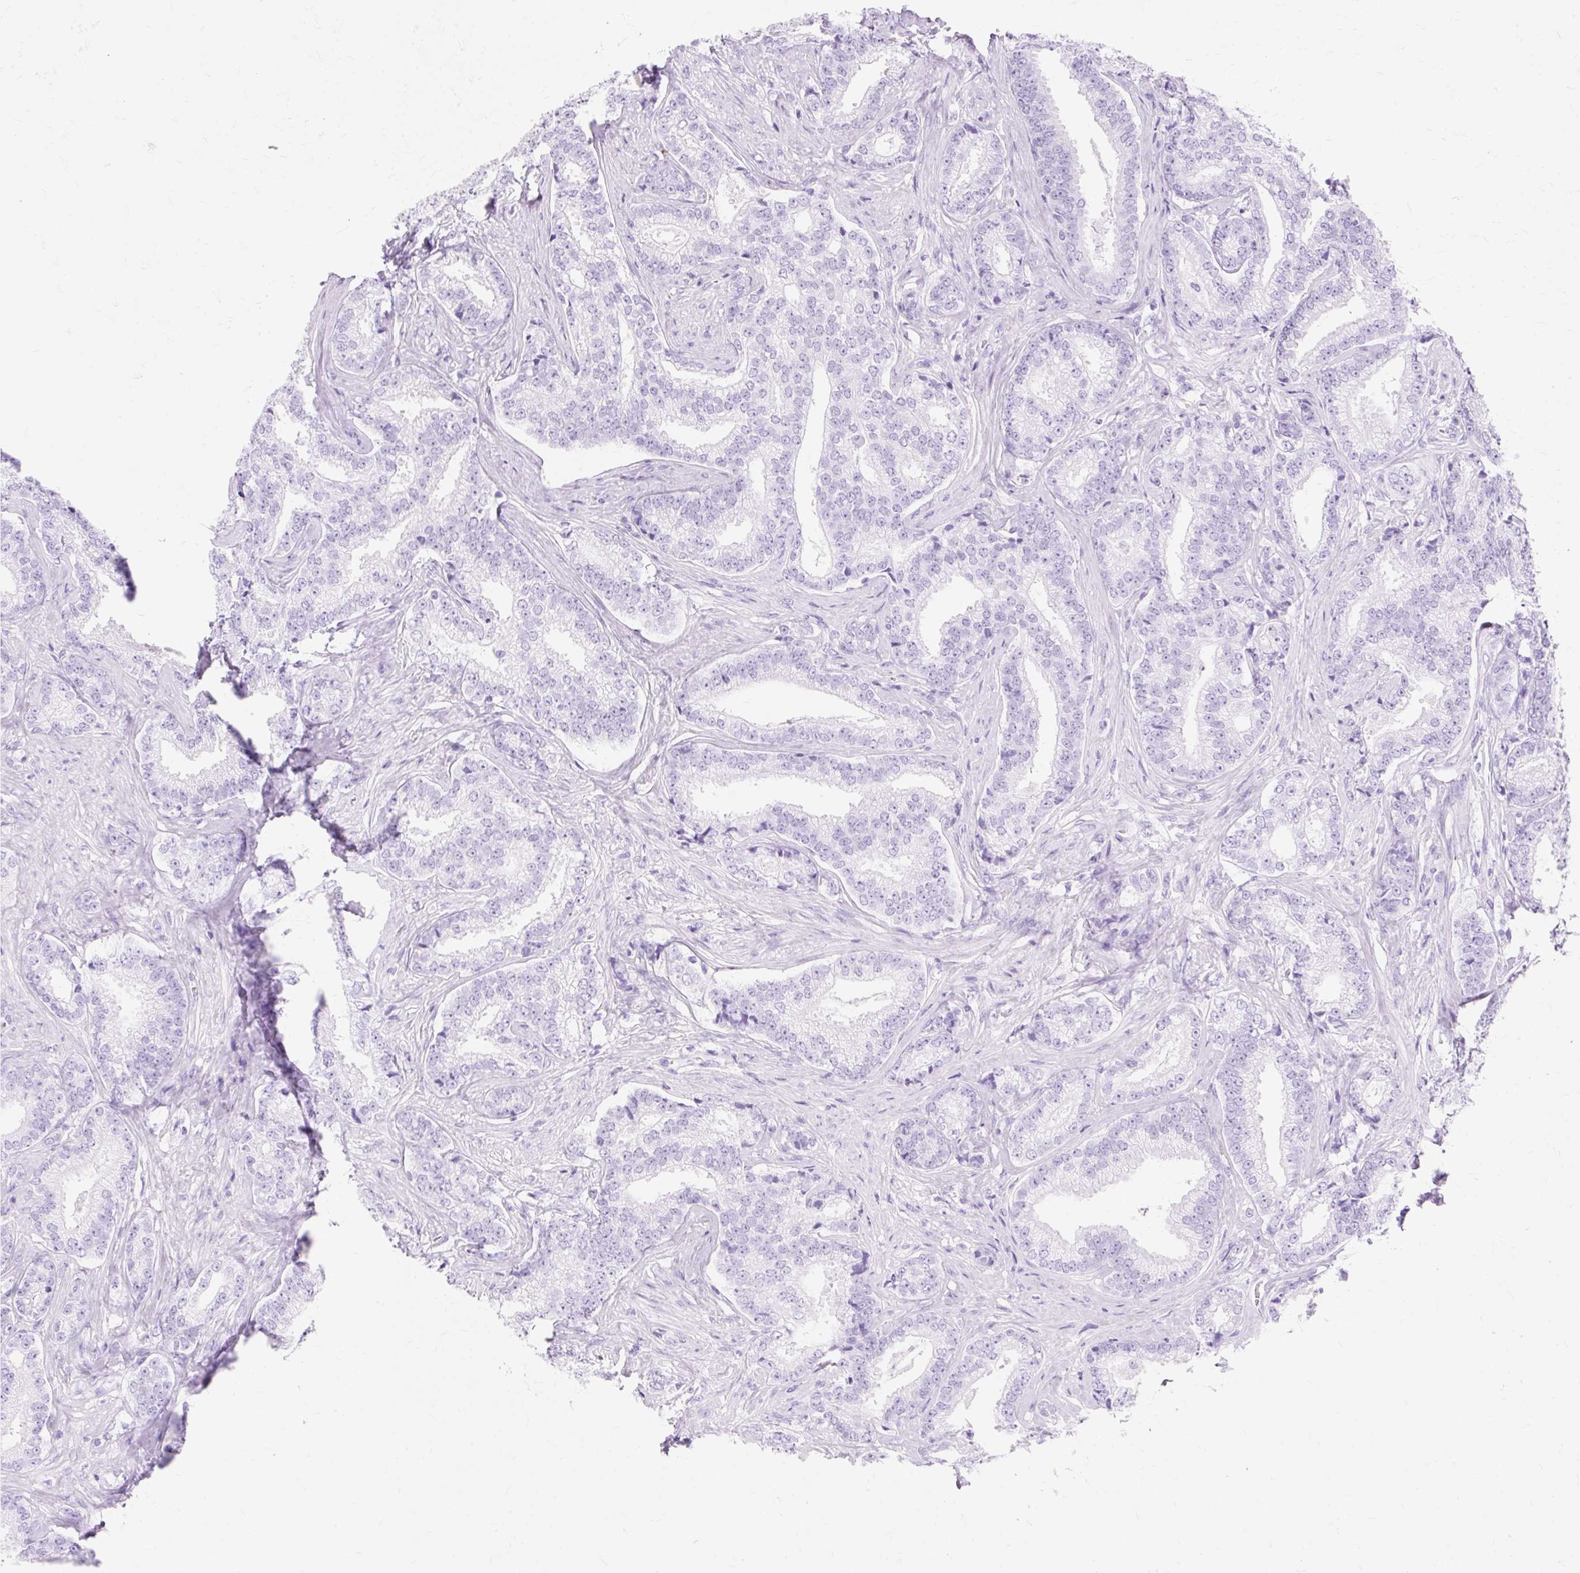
{"staining": {"intensity": "negative", "quantity": "none", "location": "none"}, "tissue": "prostate cancer", "cell_type": "Tumor cells", "image_type": "cancer", "snomed": [{"axis": "morphology", "description": "Adenocarcinoma, Low grade"}, {"axis": "topography", "description": "Prostate"}], "caption": "IHC micrograph of prostate adenocarcinoma (low-grade) stained for a protein (brown), which exhibits no expression in tumor cells.", "gene": "MBP", "patient": {"sex": "male", "age": 63}}